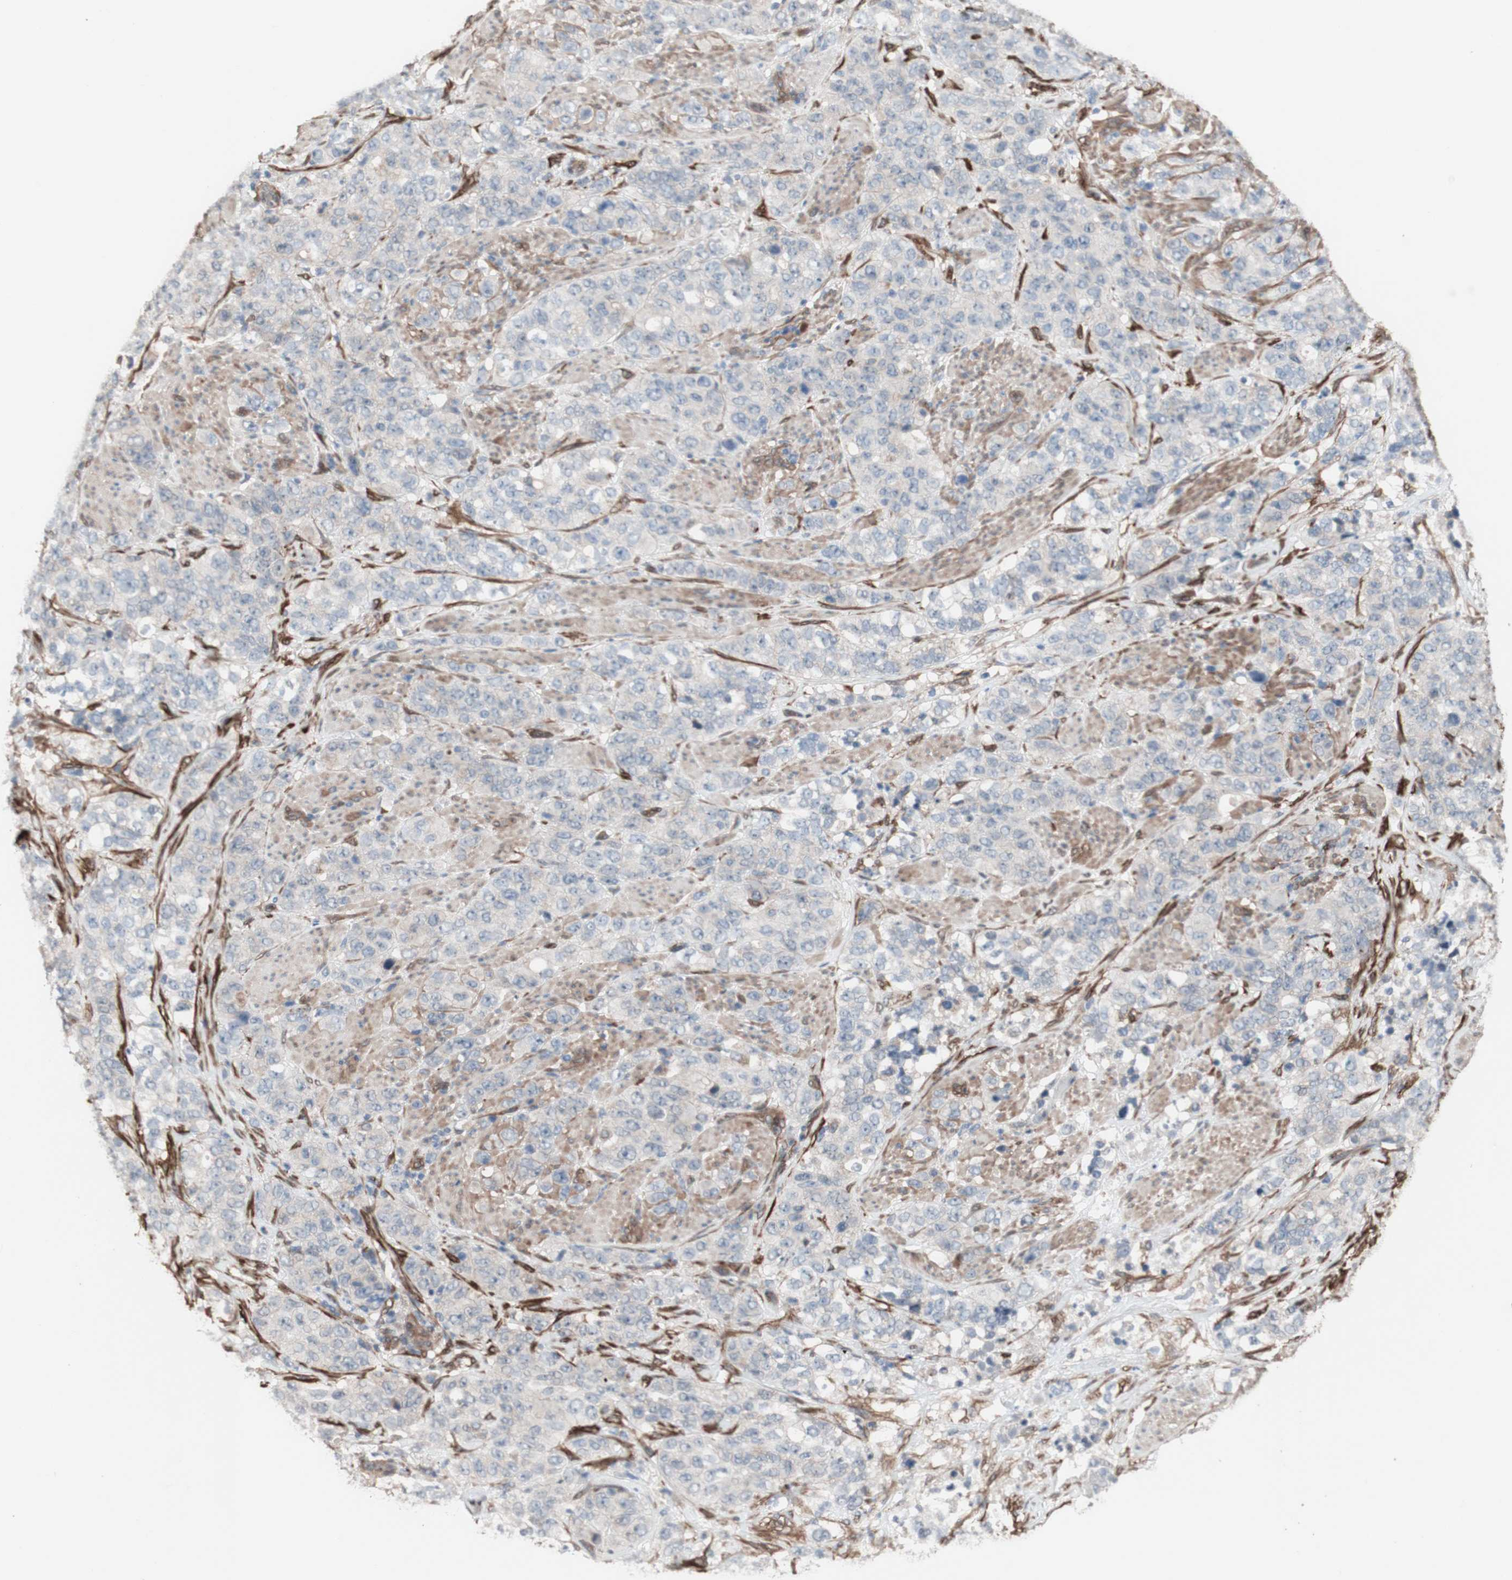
{"staining": {"intensity": "weak", "quantity": "<25%", "location": "cytoplasmic/membranous"}, "tissue": "stomach cancer", "cell_type": "Tumor cells", "image_type": "cancer", "snomed": [{"axis": "morphology", "description": "Adenocarcinoma, NOS"}, {"axis": "topography", "description": "Stomach"}], "caption": "The immunohistochemistry histopathology image has no significant positivity in tumor cells of stomach cancer (adenocarcinoma) tissue.", "gene": "CNN3", "patient": {"sex": "male", "age": 48}}